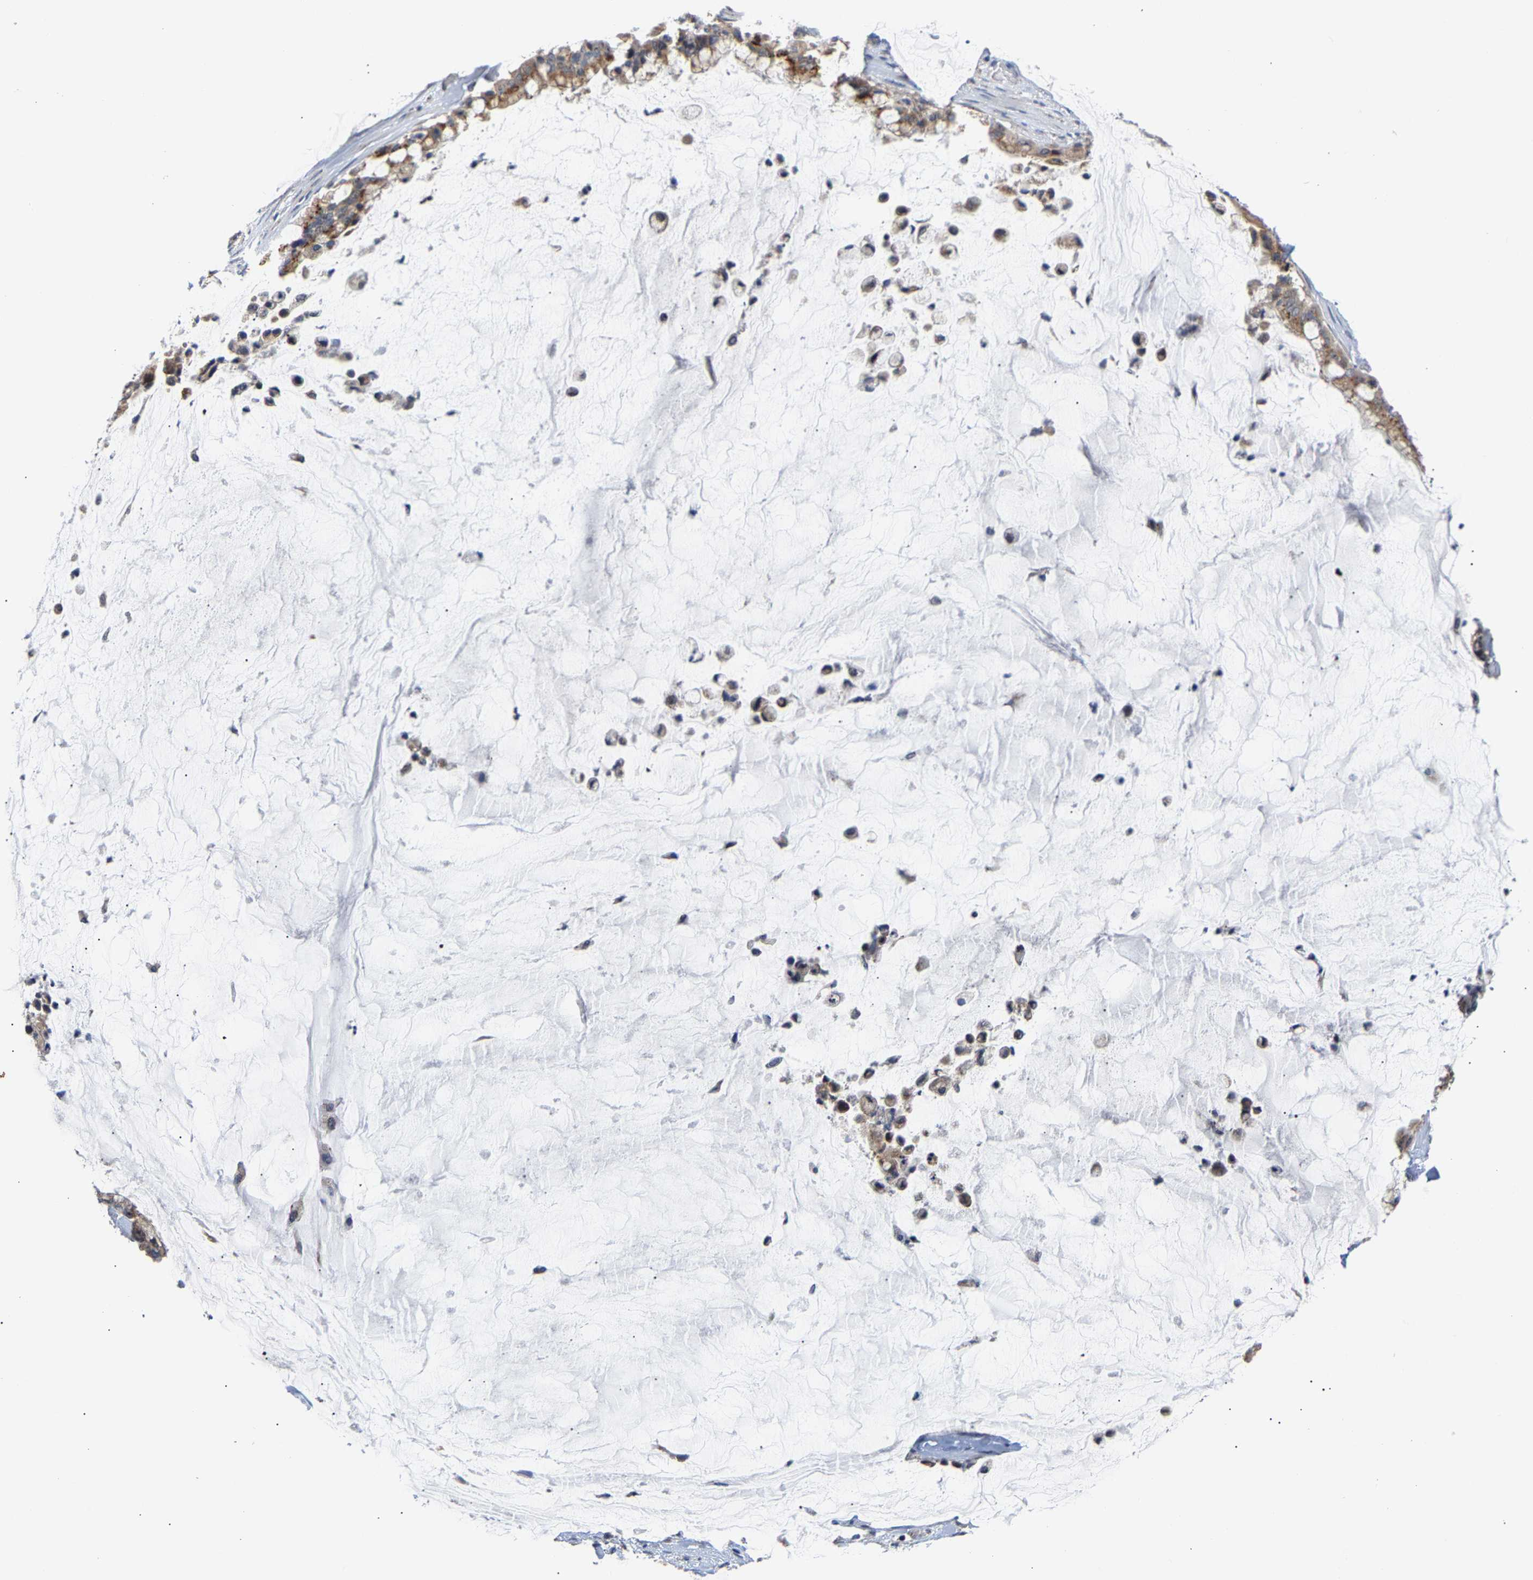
{"staining": {"intensity": "moderate", "quantity": ">75%", "location": "cytoplasmic/membranous"}, "tissue": "pancreatic cancer", "cell_type": "Tumor cells", "image_type": "cancer", "snomed": [{"axis": "morphology", "description": "Adenocarcinoma, NOS"}, {"axis": "topography", "description": "Pancreas"}], "caption": "Pancreatic cancer (adenocarcinoma) tissue reveals moderate cytoplasmic/membranous staining in approximately >75% of tumor cells, visualized by immunohistochemistry. The staining was performed using DAB, with brown indicating positive protein expression. Nuclei are stained blue with hematoxylin.", "gene": "PCNT", "patient": {"sex": "male", "age": 41}}